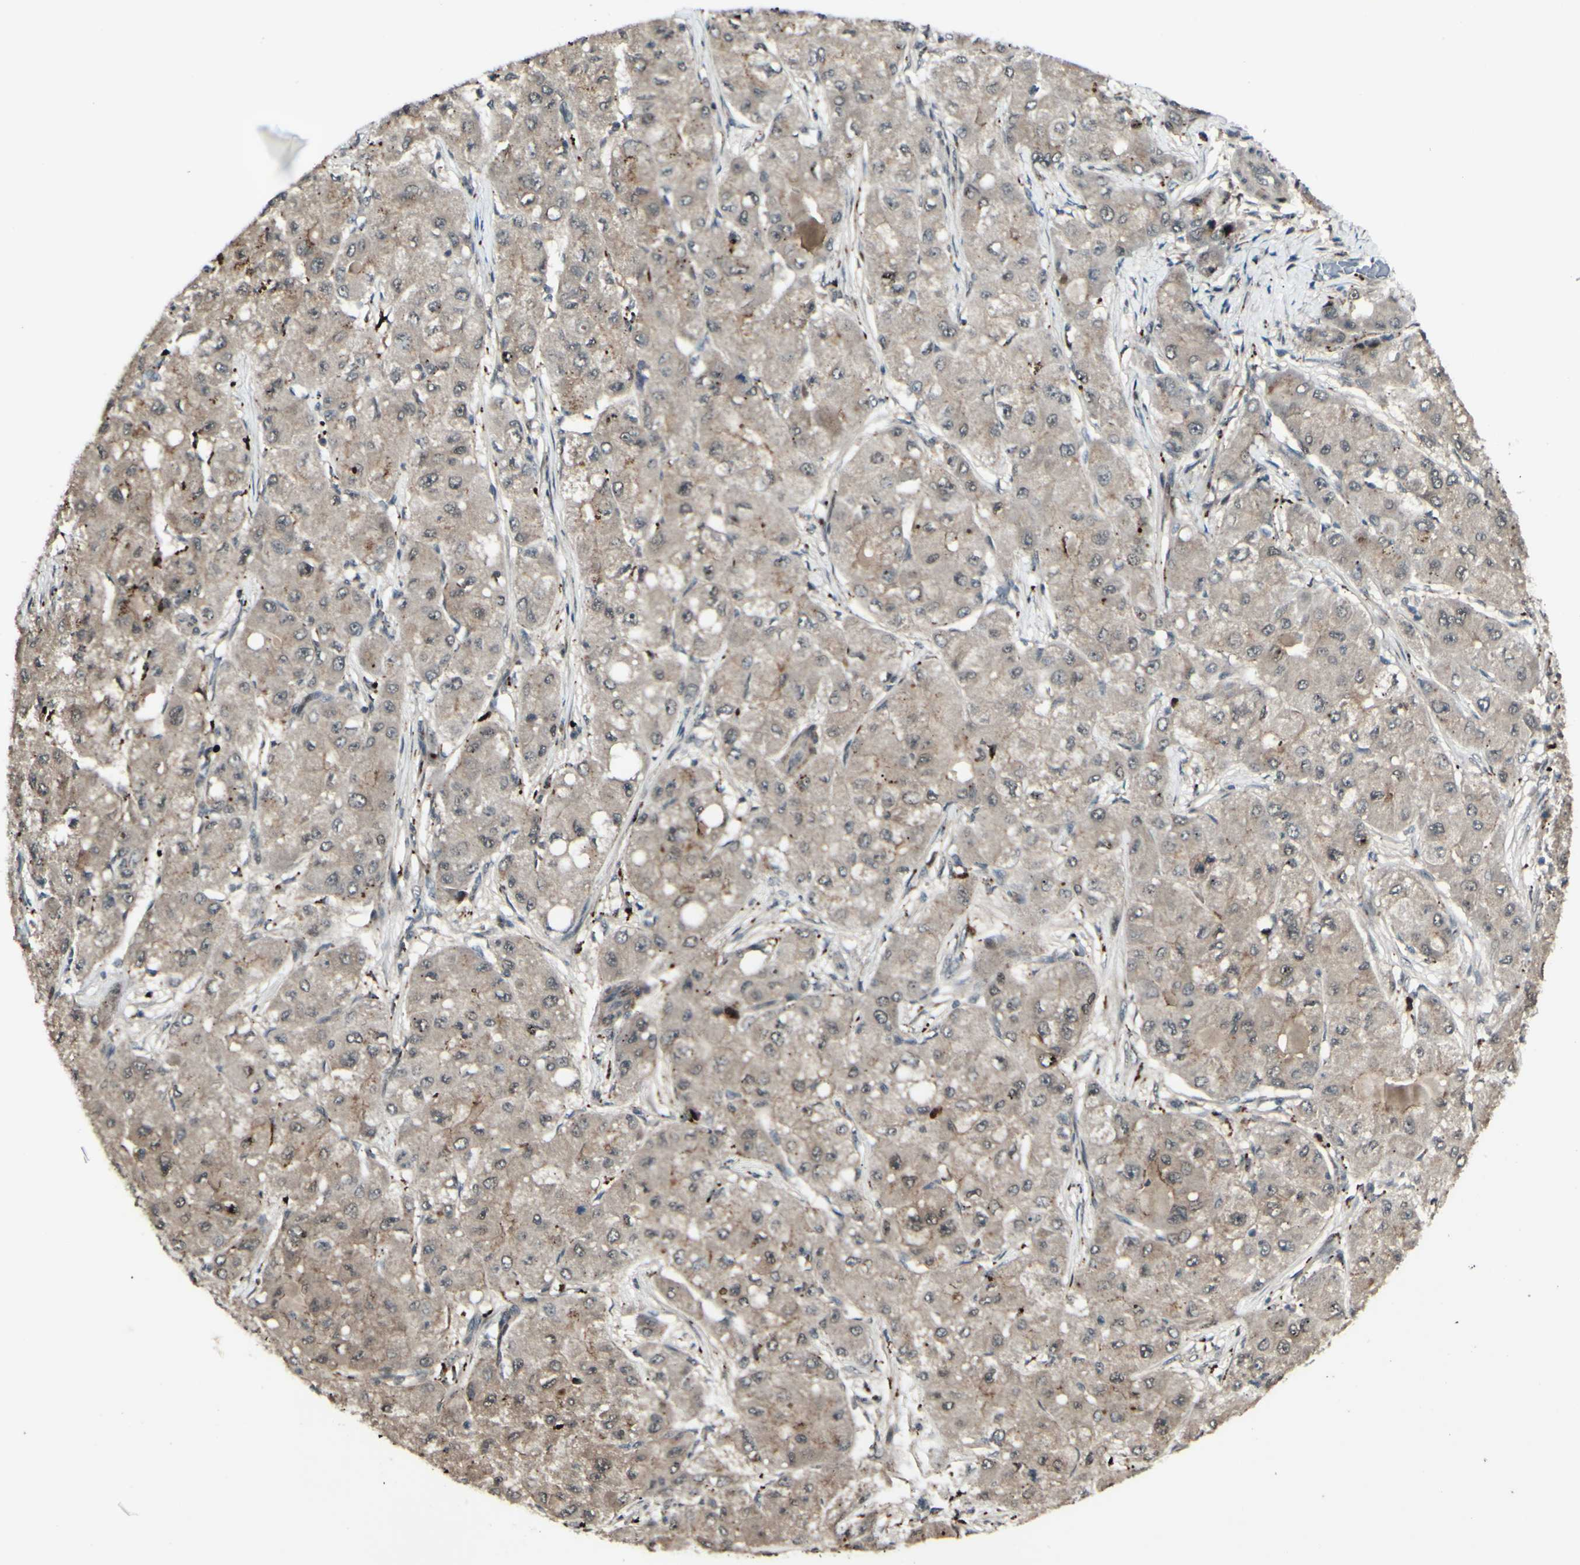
{"staining": {"intensity": "weak", "quantity": ">75%", "location": "cytoplasmic/membranous"}, "tissue": "liver cancer", "cell_type": "Tumor cells", "image_type": "cancer", "snomed": [{"axis": "morphology", "description": "Carcinoma, Hepatocellular, NOS"}, {"axis": "topography", "description": "Liver"}], "caption": "An image of human liver hepatocellular carcinoma stained for a protein shows weak cytoplasmic/membranous brown staining in tumor cells. Immunohistochemistry stains the protein of interest in brown and the nuclei are stained blue.", "gene": "MLF2", "patient": {"sex": "male", "age": 80}}